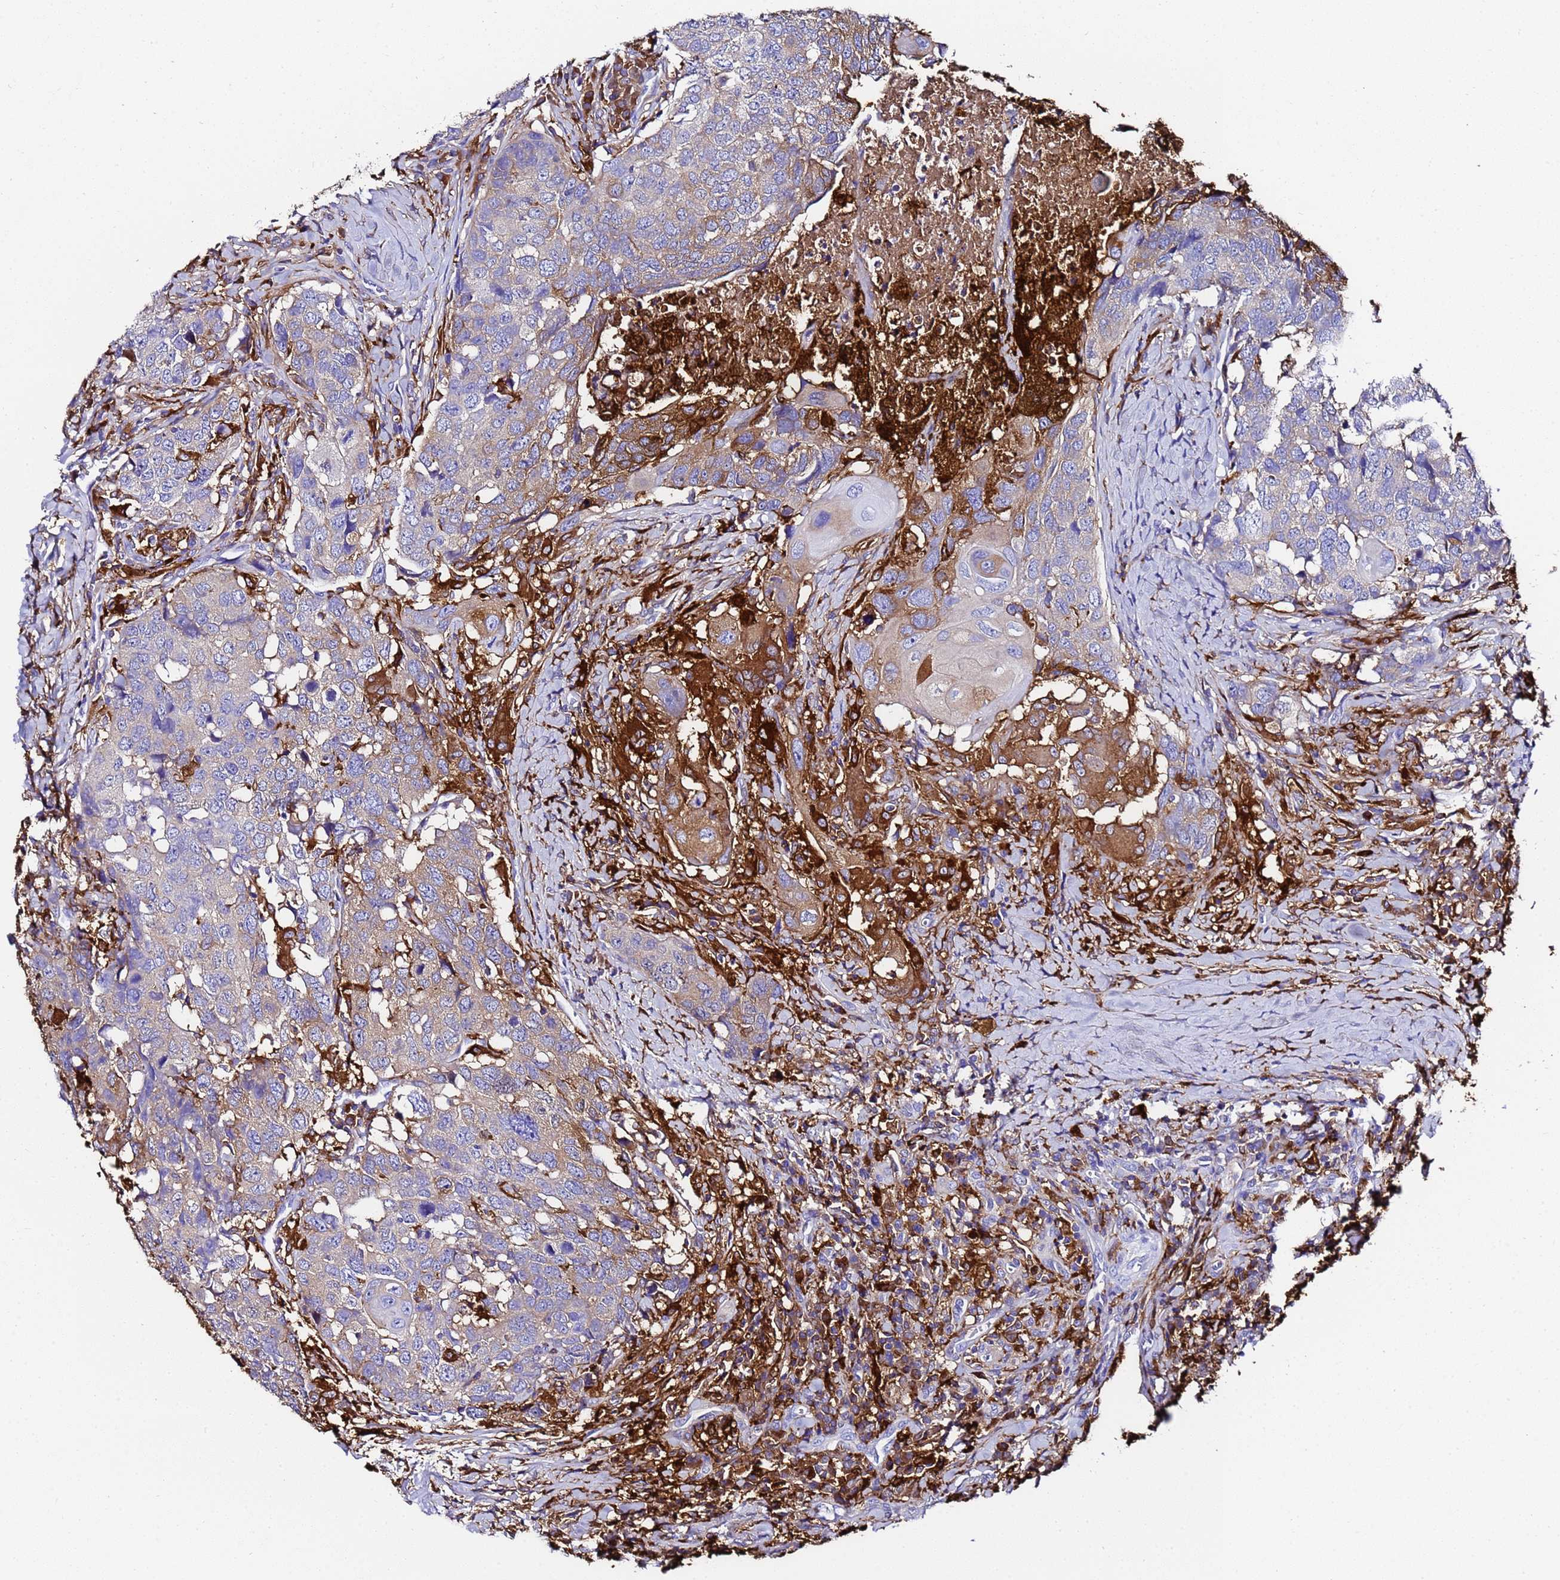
{"staining": {"intensity": "moderate", "quantity": "<25%", "location": "cytoplasmic/membranous"}, "tissue": "head and neck cancer", "cell_type": "Tumor cells", "image_type": "cancer", "snomed": [{"axis": "morphology", "description": "Squamous cell carcinoma, NOS"}, {"axis": "topography", "description": "Head-Neck"}], "caption": "Head and neck cancer (squamous cell carcinoma) stained with a brown dye demonstrates moderate cytoplasmic/membranous positive positivity in approximately <25% of tumor cells.", "gene": "FTL", "patient": {"sex": "male", "age": 66}}